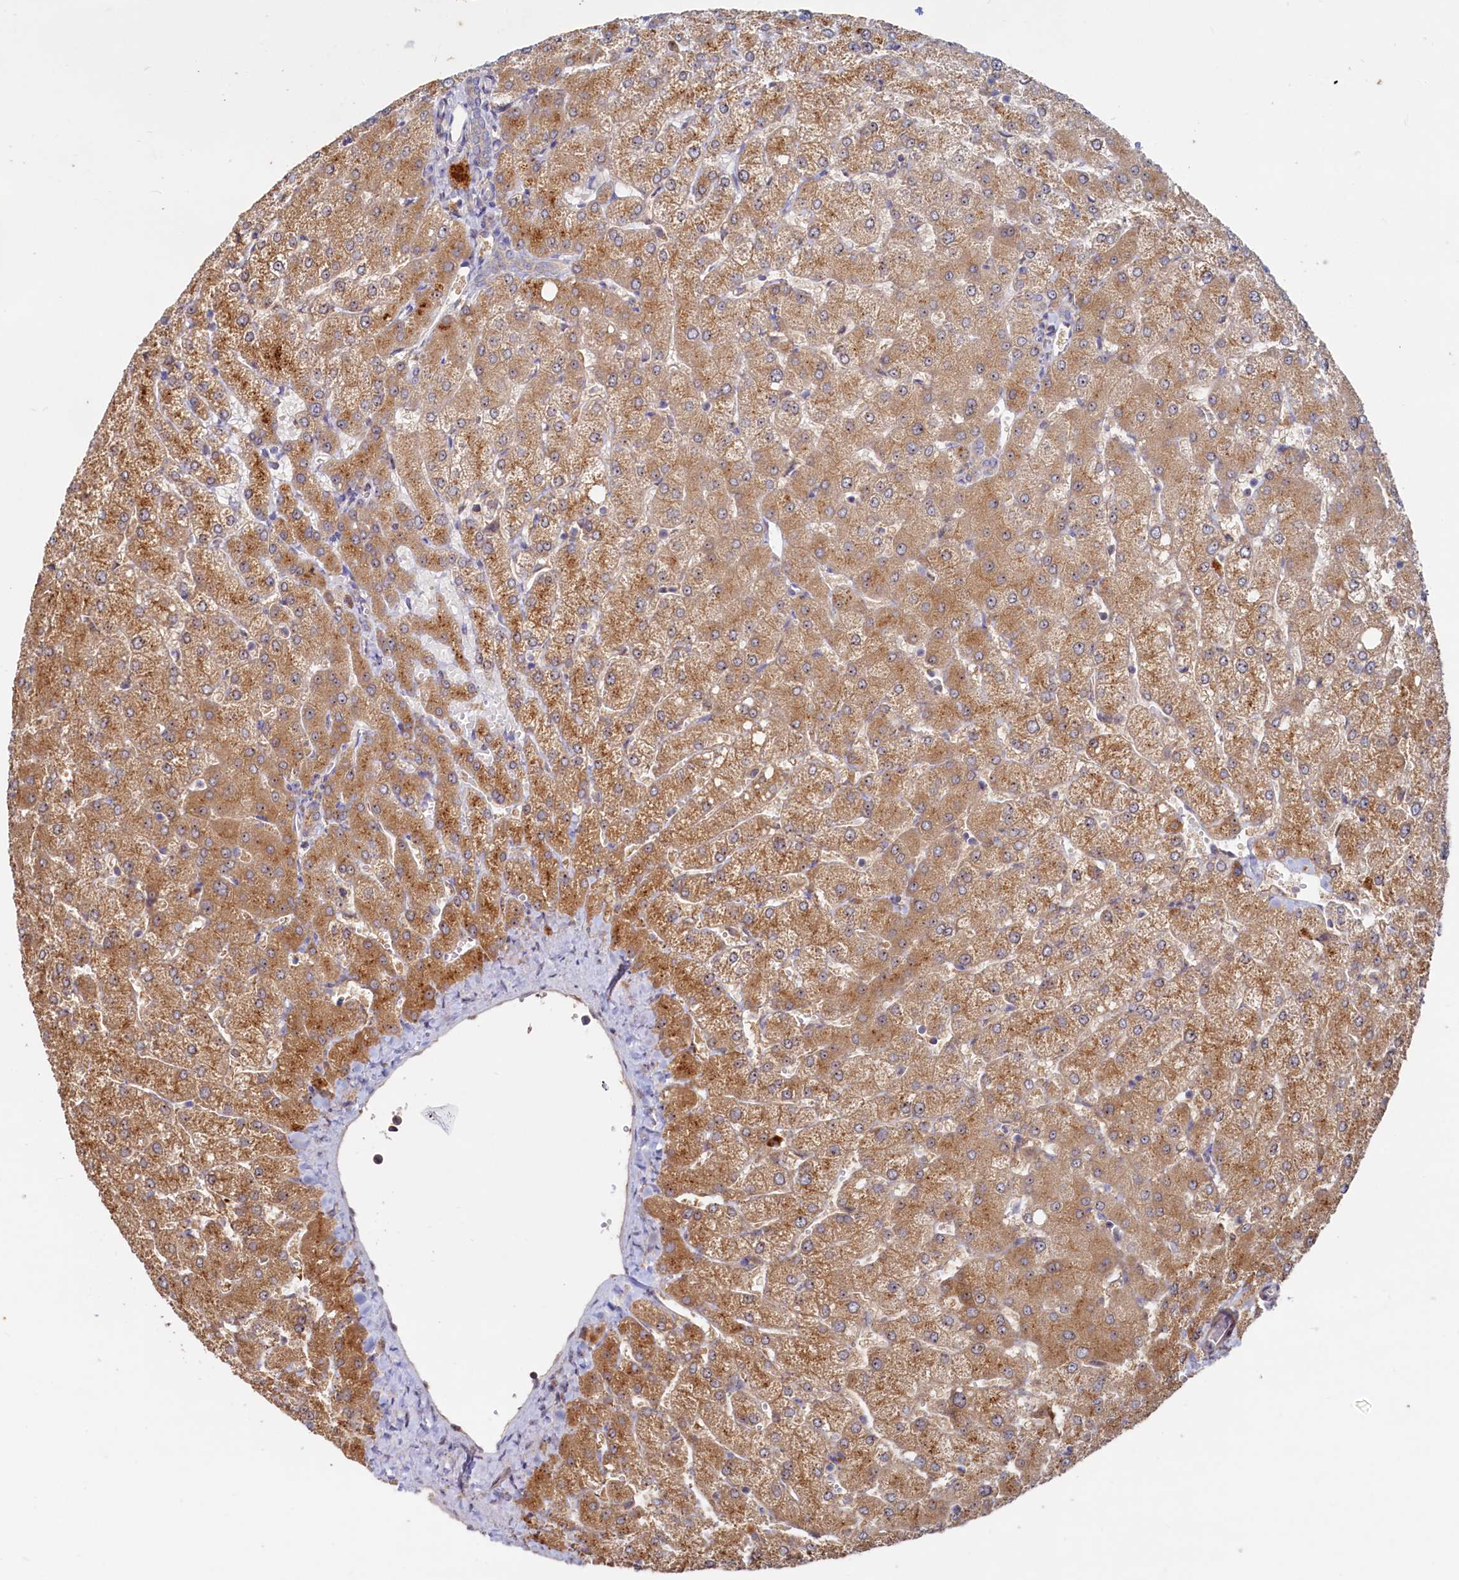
{"staining": {"intensity": "negative", "quantity": "none", "location": "none"}, "tissue": "liver", "cell_type": "Cholangiocytes", "image_type": "normal", "snomed": [{"axis": "morphology", "description": "Normal tissue, NOS"}, {"axis": "topography", "description": "Liver"}], "caption": "Cholangiocytes show no significant protein positivity in unremarkable liver. (DAB (3,3'-diaminobenzidine) immunohistochemistry visualized using brightfield microscopy, high magnification).", "gene": "RGS7BP", "patient": {"sex": "female", "age": 54}}